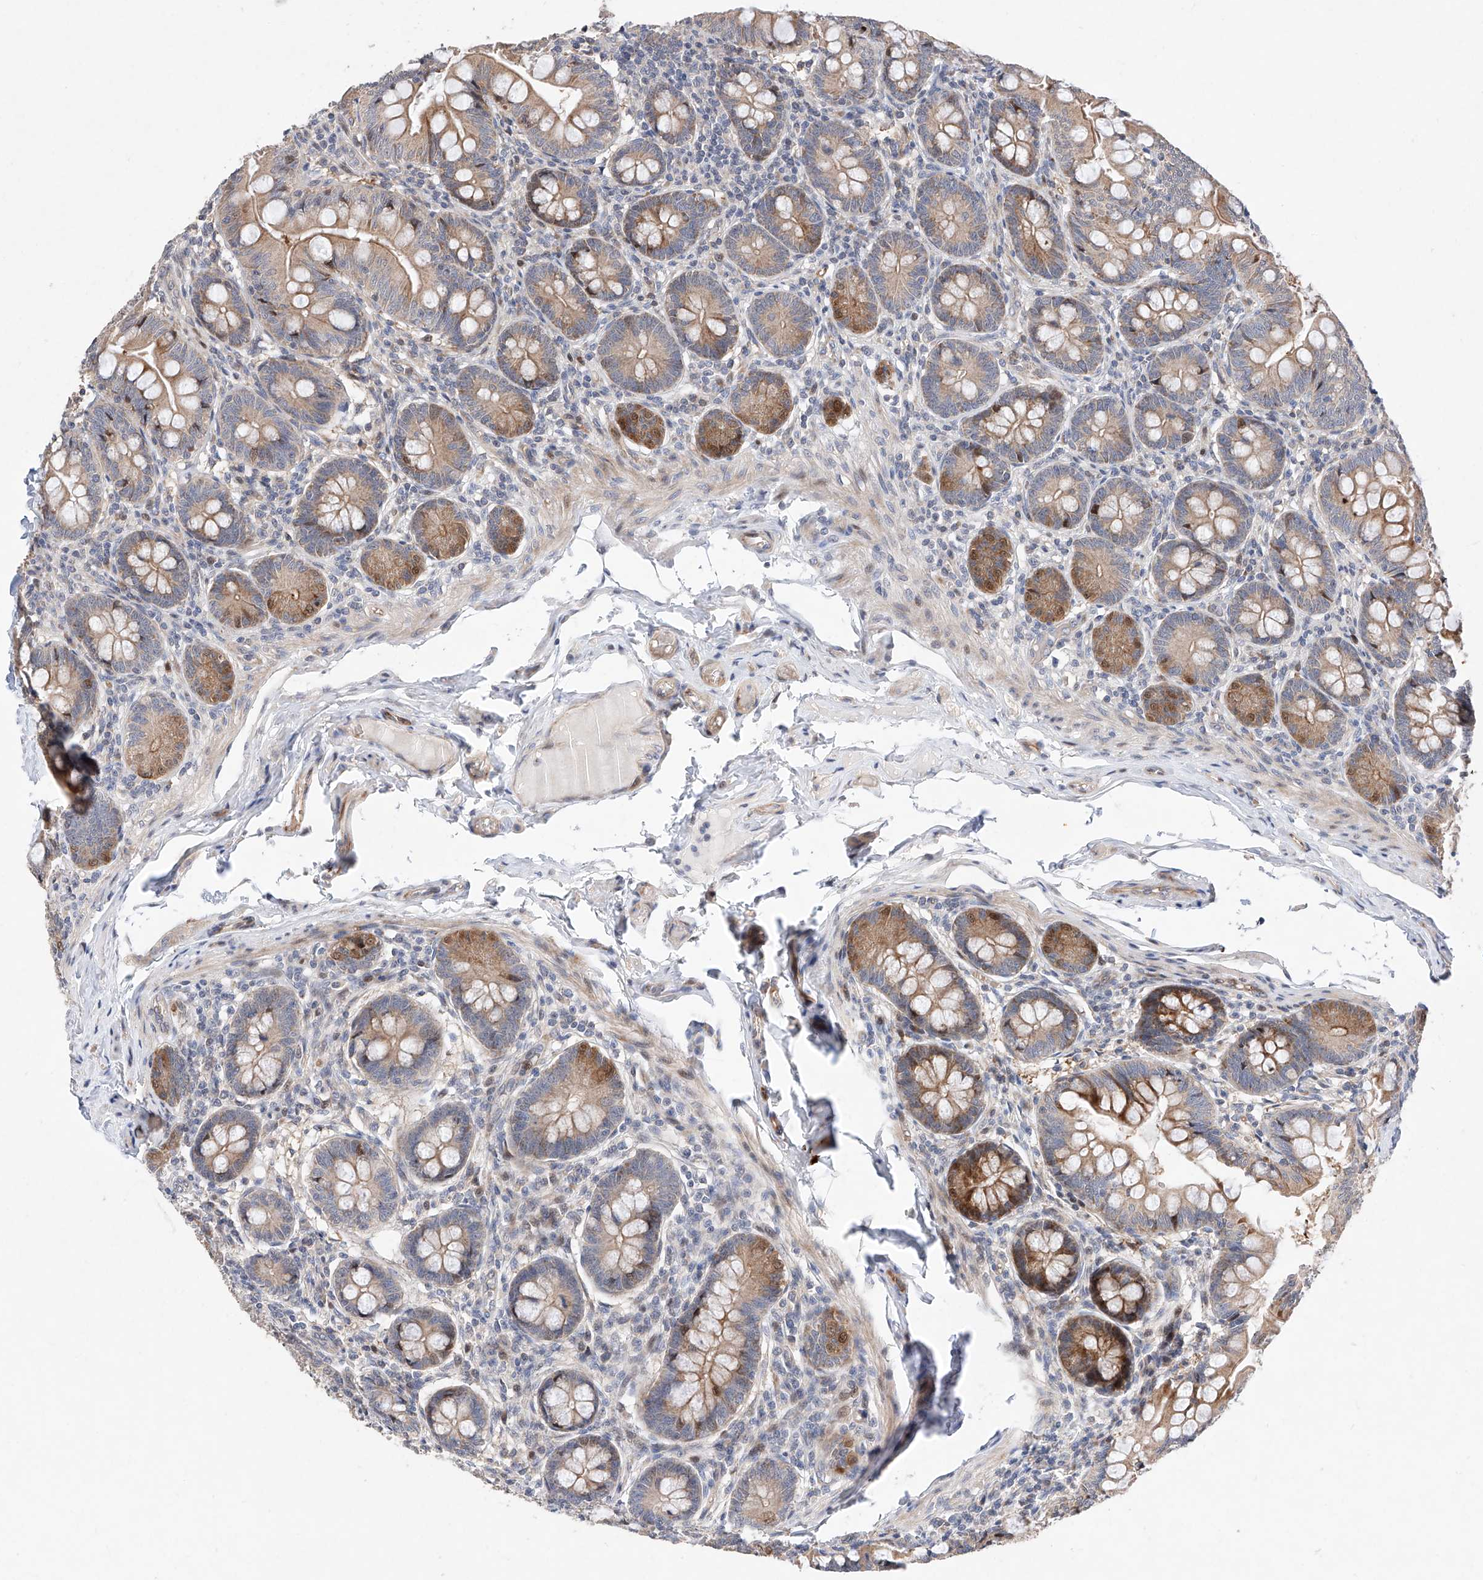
{"staining": {"intensity": "strong", "quantity": "25%-75%", "location": "cytoplasmic/membranous,nuclear"}, "tissue": "small intestine", "cell_type": "Glandular cells", "image_type": "normal", "snomed": [{"axis": "morphology", "description": "Normal tissue, NOS"}, {"axis": "topography", "description": "Small intestine"}], "caption": "Immunohistochemical staining of benign small intestine exhibits high levels of strong cytoplasmic/membranous,nuclear staining in approximately 25%-75% of glandular cells. The staining is performed using DAB (3,3'-diaminobenzidine) brown chromogen to label protein expression. The nuclei are counter-stained blue using hematoxylin.", "gene": "FUCA2", "patient": {"sex": "male", "age": 7}}